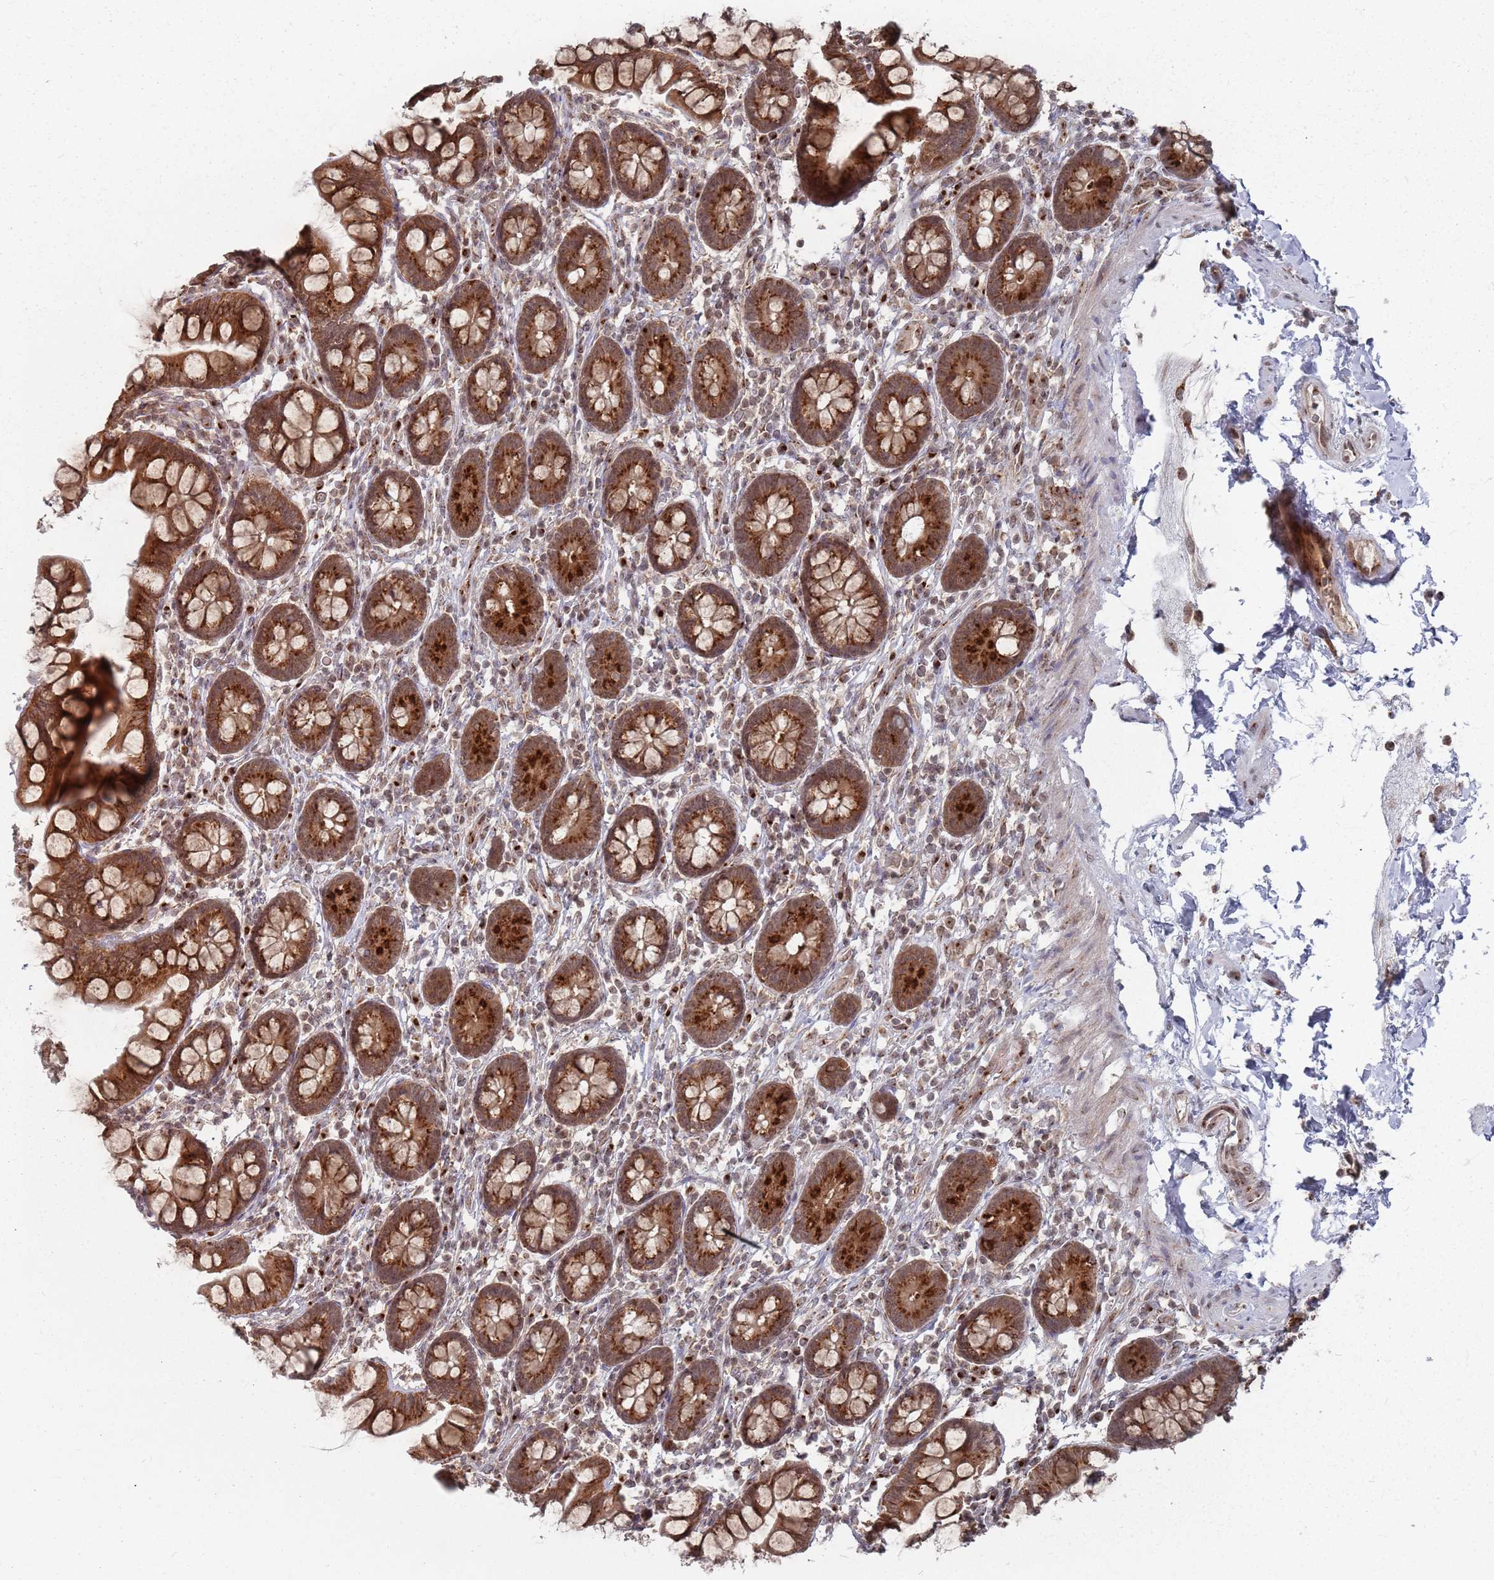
{"staining": {"intensity": "strong", "quantity": ">75%", "location": "cytoplasmic/membranous"}, "tissue": "small intestine", "cell_type": "Glandular cells", "image_type": "normal", "snomed": [{"axis": "morphology", "description": "Normal tissue, NOS"}, {"axis": "topography", "description": "Small intestine"}], "caption": "A histopathology image of human small intestine stained for a protein displays strong cytoplasmic/membranous brown staining in glandular cells.", "gene": "FMO4", "patient": {"sex": "female", "age": 84}}